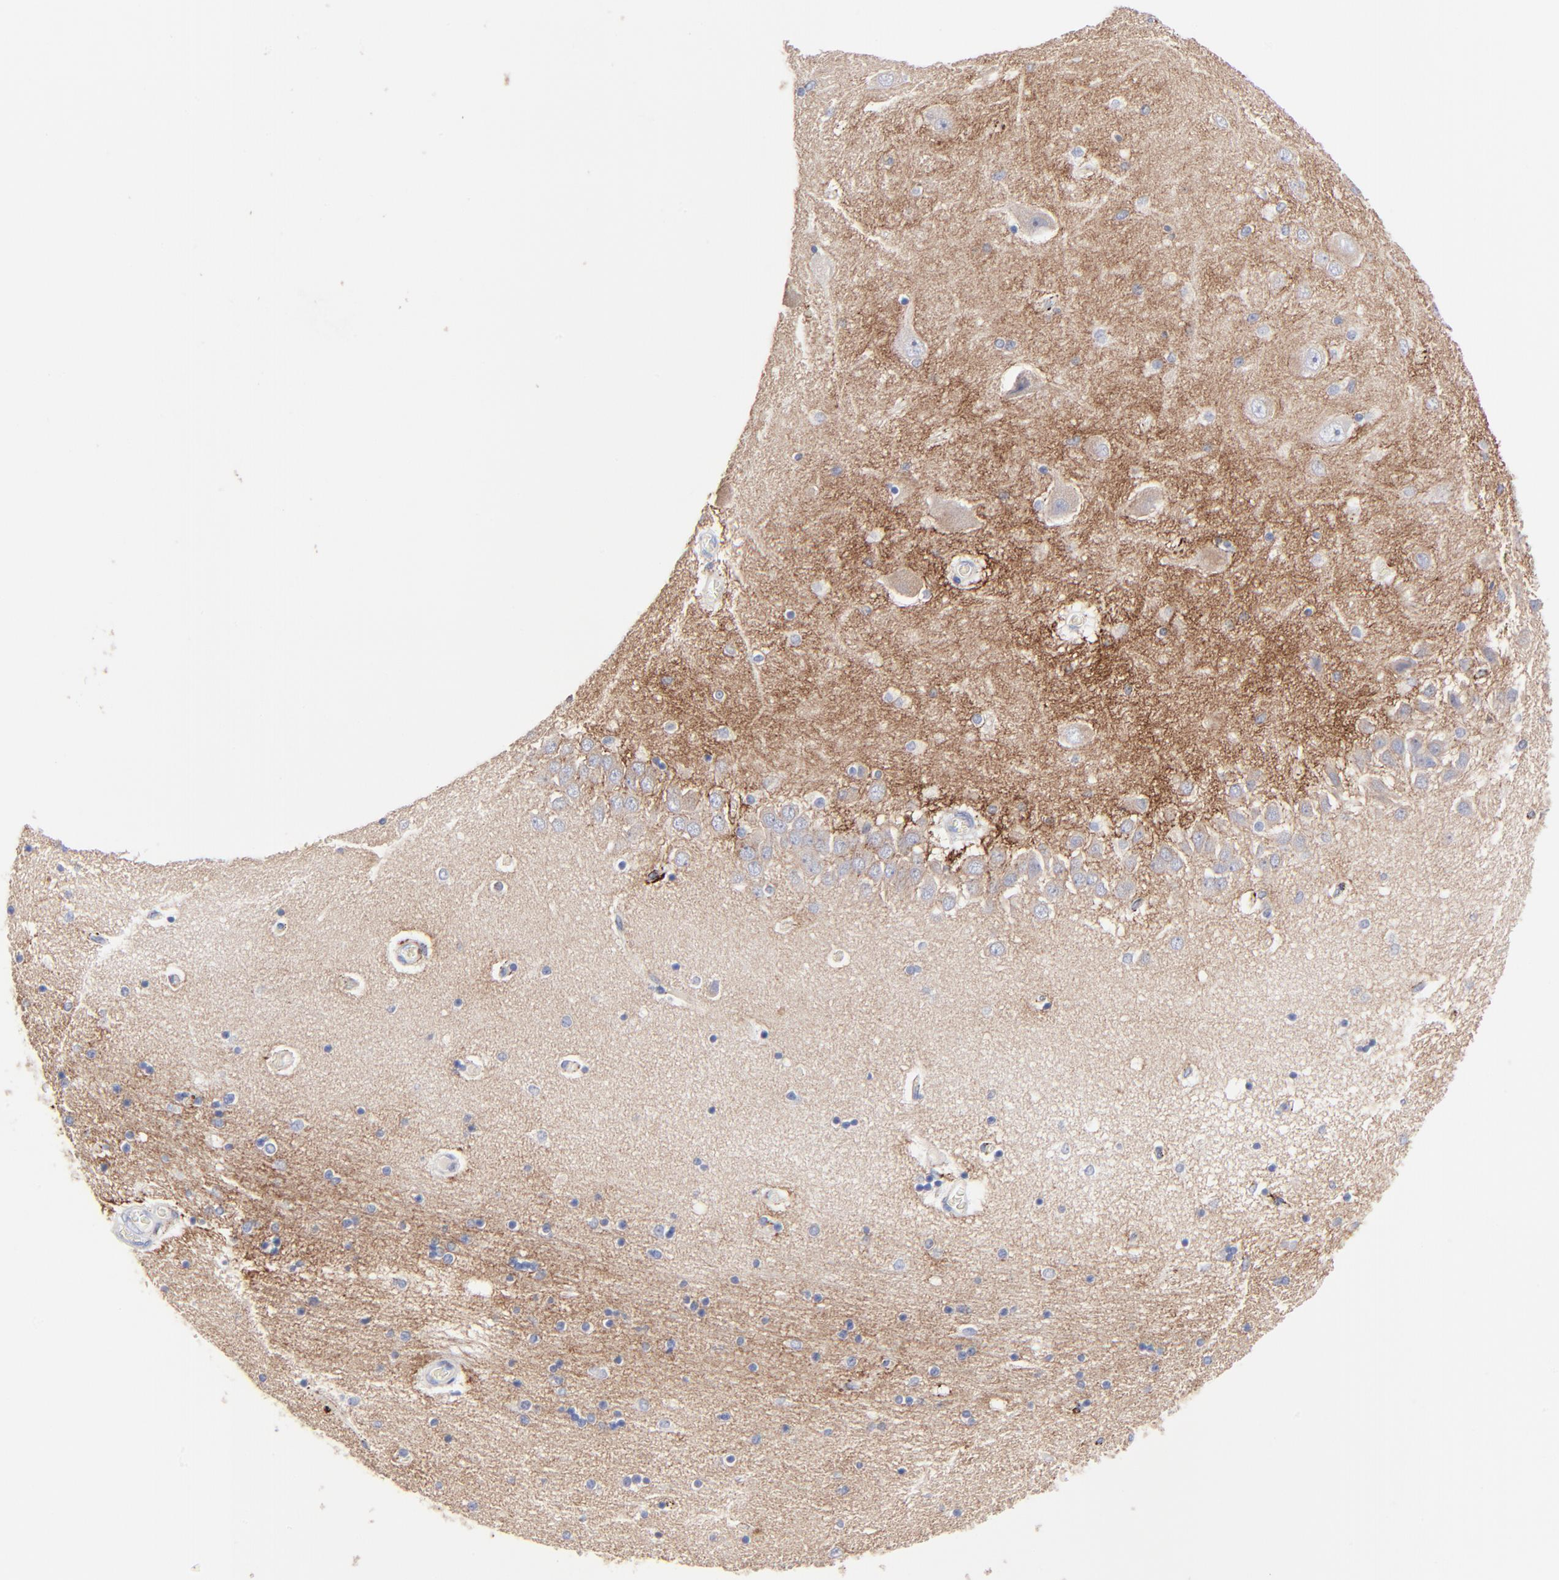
{"staining": {"intensity": "negative", "quantity": "none", "location": "none"}, "tissue": "hippocampus", "cell_type": "Glial cells", "image_type": "normal", "snomed": [{"axis": "morphology", "description": "Normal tissue, NOS"}, {"axis": "topography", "description": "Hippocampus"}], "caption": "There is no significant staining in glial cells of hippocampus. The staining was performed using DAB (3,3'-diaminobenzidine) to visualize the protein expression in brown, while the nuclei were stained in blue with hematoxylin (Magnification: 20x).", "gene": "FBLN2", "patient": {"sex": "female", "age": 54}}